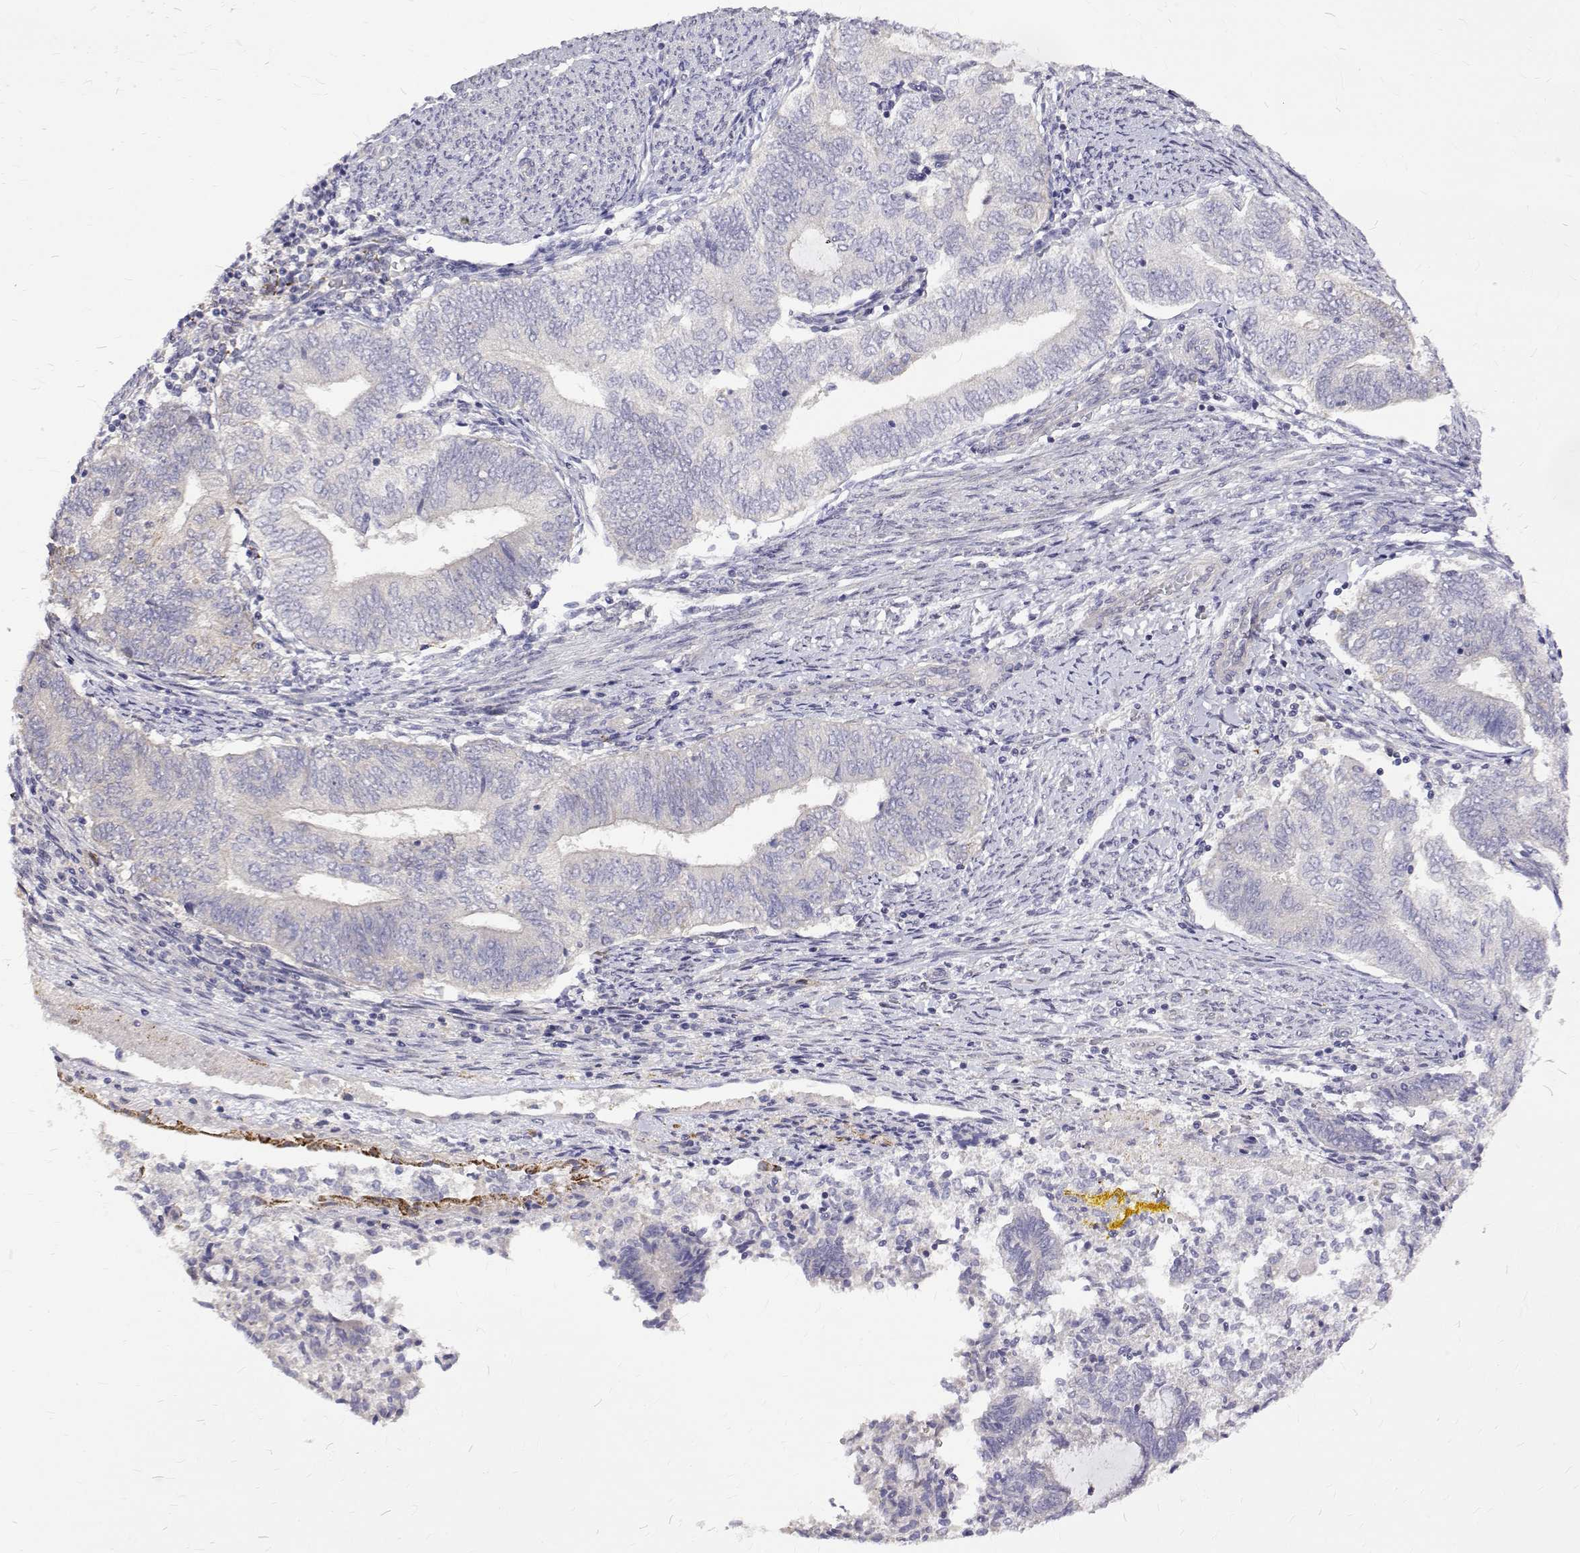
{"staining": {"intensity": "negative", "quantity": "none", "location": "none"}, "tissue": "endometrial cancer", "cell_type": "Tumor cells", "image_type": "cancer", "snomed": [{"axis": "morphology", "description": "Adenocarcinoma, NOS"}, {"axis": "topography", "description": "Endometrium"}], "caption": "This is an IHC histopathology image of endometrial cancer (adenocarcinoma). There is no staining in tumor cells.", "gene": "PADI1", "patient": {"sex": "female", "age": 65}}